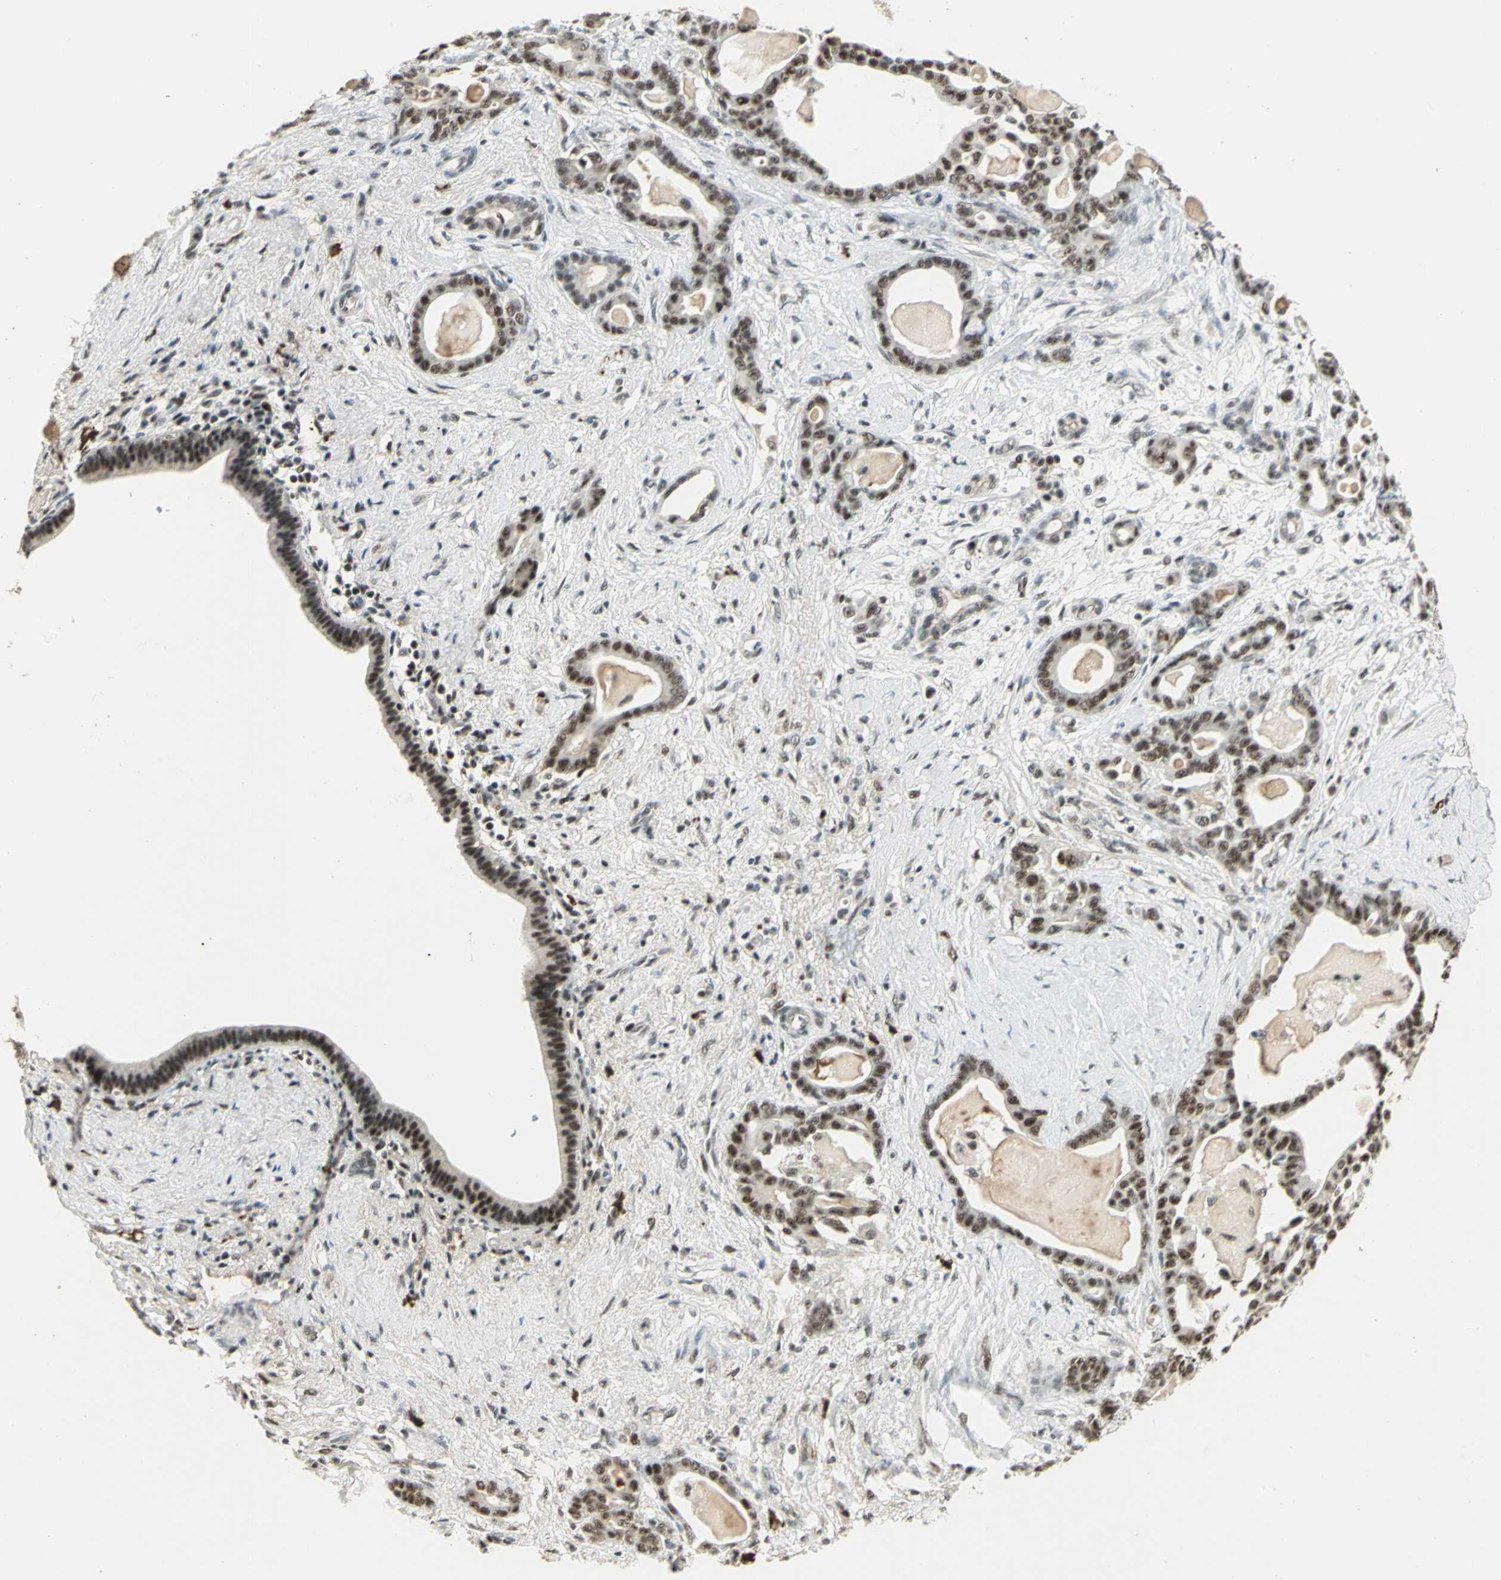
{"staining": {"intensity": "moderate", "quantity": ">75%", "location": "nuclear"}, "tissue": "pancreatic cancer", "cell_type": "Tumor cells", "image_type": "cancer", "snomed": [{"axis": "morphology", "description": "Adenocarcinoma, NOS"}, {"axis": "topography", "description": "Pancreas"}], "caption": "IHC micrograph of human pancreatic cancer stained for a protein (brown), which shows medium levels of moderate nuclear positivity in approximately >75% of tumor cells.", "gene": "CCNT1", "patient": {"sex": "male", "age": 63}}